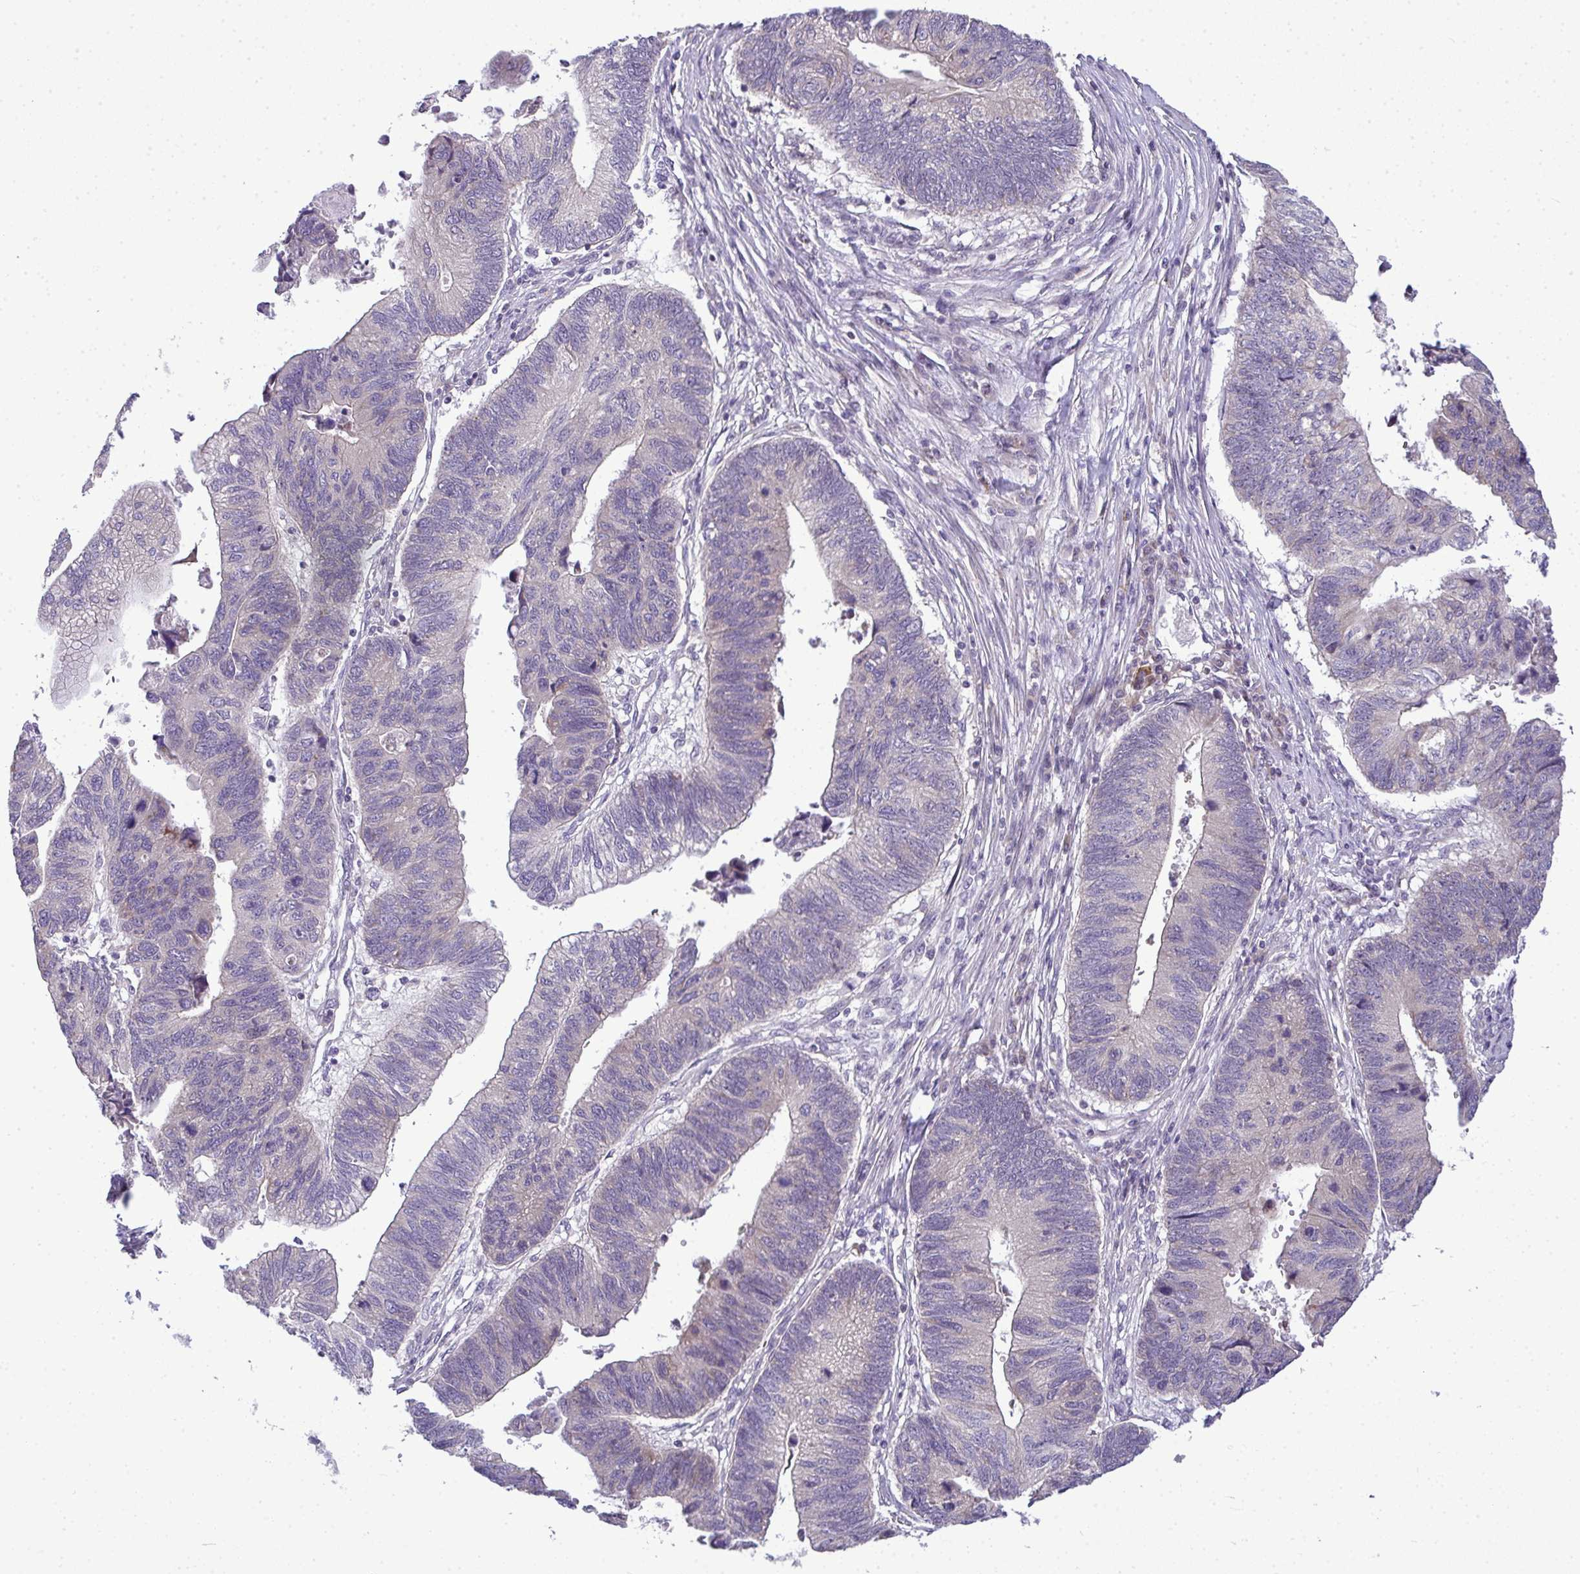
{"staining": {"intensity": "moderate", "quantity": "<25%", "location": "cytoplasmic/membranous"}, "tissue": "stomach cancer", "cell_type": "Tumor cells", "image_type": "cancer", "snomed": [{"axis": "morphology", "description": "Adenocarcinoma, NOS"}, {"axis": "topography", "description": "Stomach"}], "caption": "DAB immunohistochemical staining of human stomach cancer demonstrates moderate cytoplasmic/membranous protein staining in approximately <25% of tumor cells.", "gene": "NT5C1A", "patient": {"sex": "male", "age": 59}}